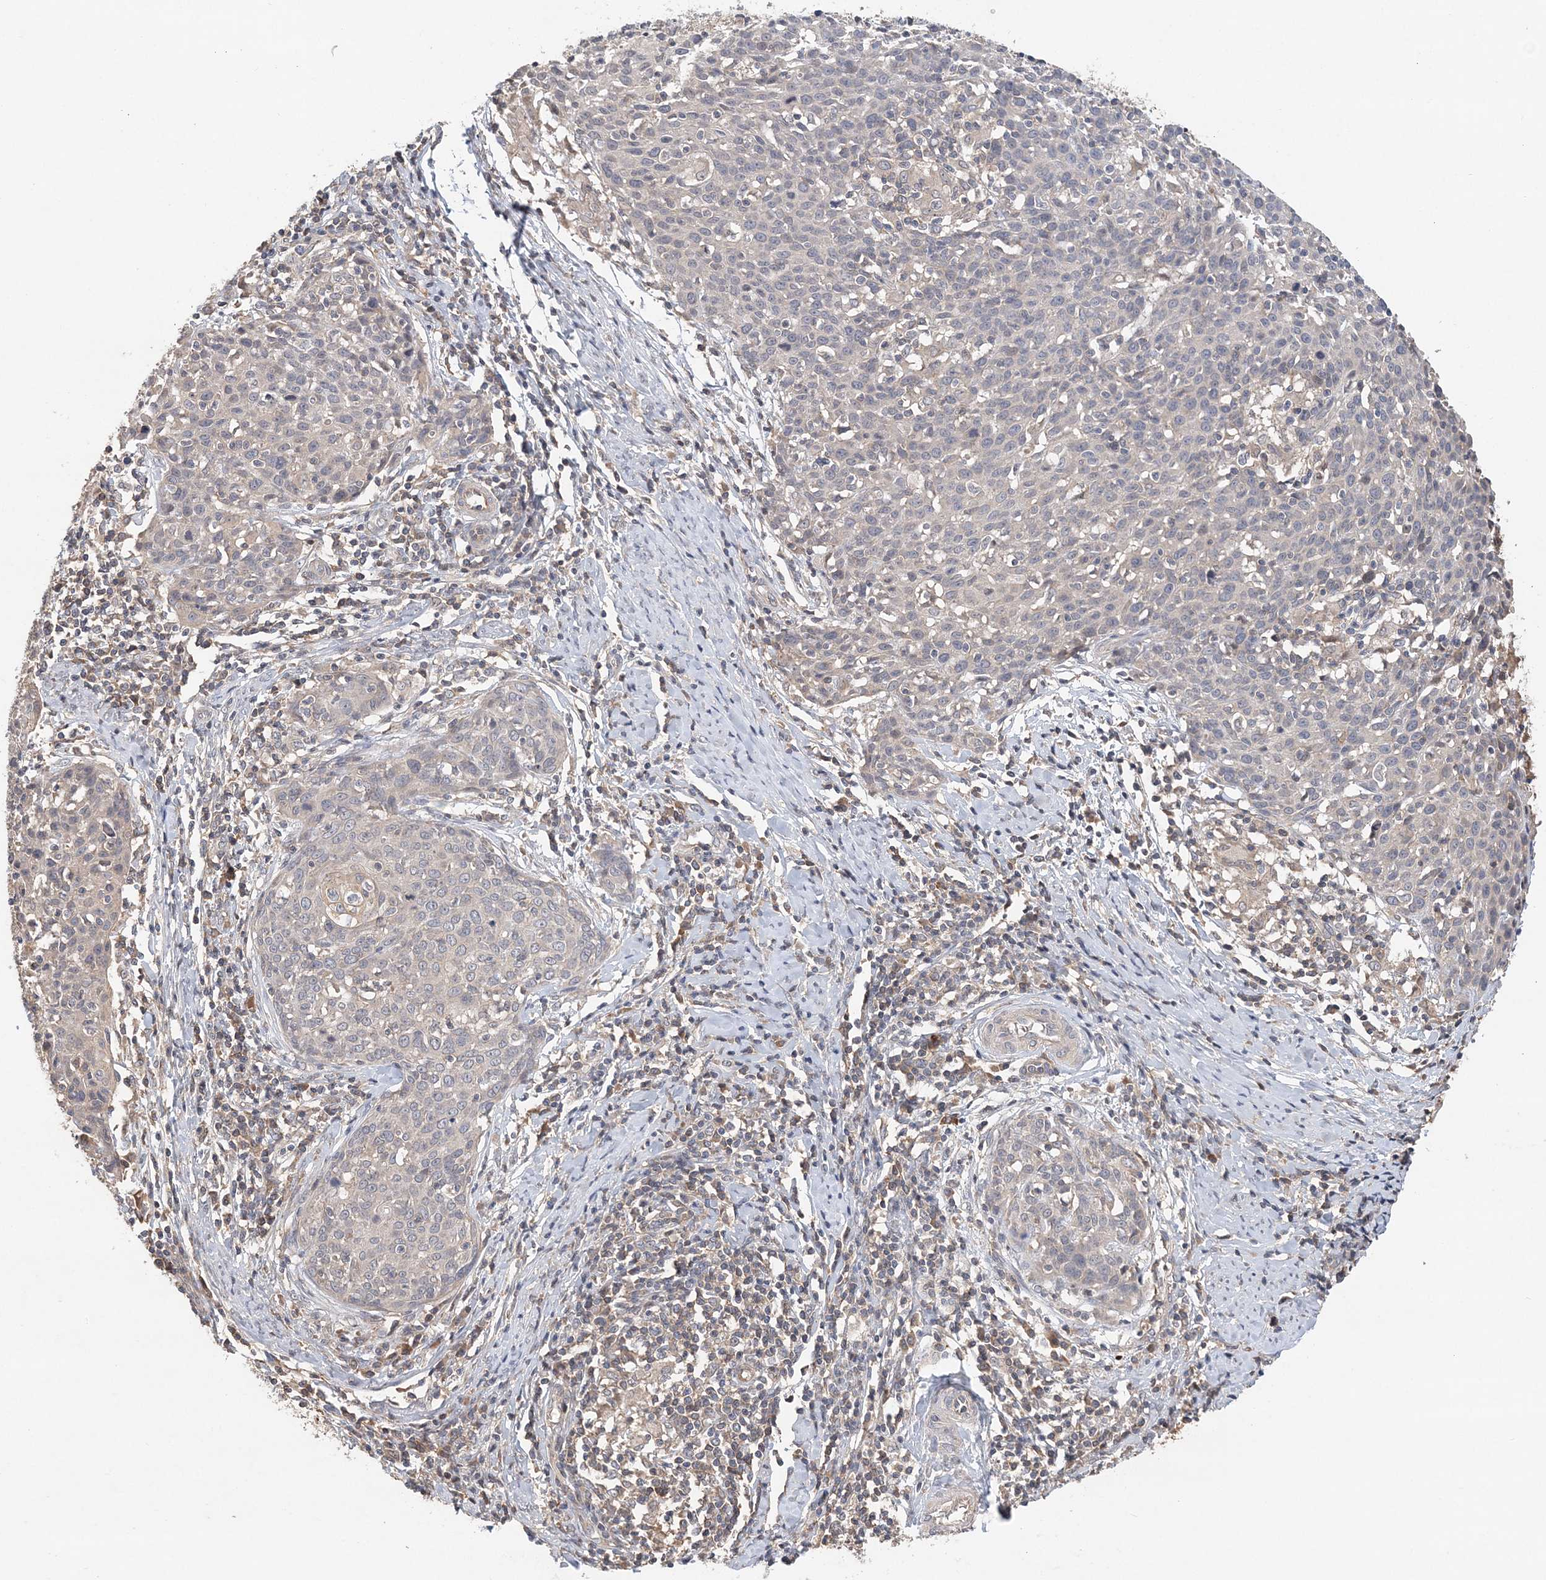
{"staining": {"intensity": "negative", "quantity": "none", "location": "none"}, "tissue": "cervical cancer", "cell_type": "Tumor cells", "image_type": "cancer", "snomed": [{"axis": "morphology", "description": "Squamous cell carcinoma, NOS"}, {"axis": "topography", "description": "Cervix"}], "caption": "A high-resolution photomicrograph shows immunohistochemistry staining of cervical cancer, which reveals no significant expression in tumor cells.", "gene": "SYCP3", "patient": {"sex": "female", "age": 38}}